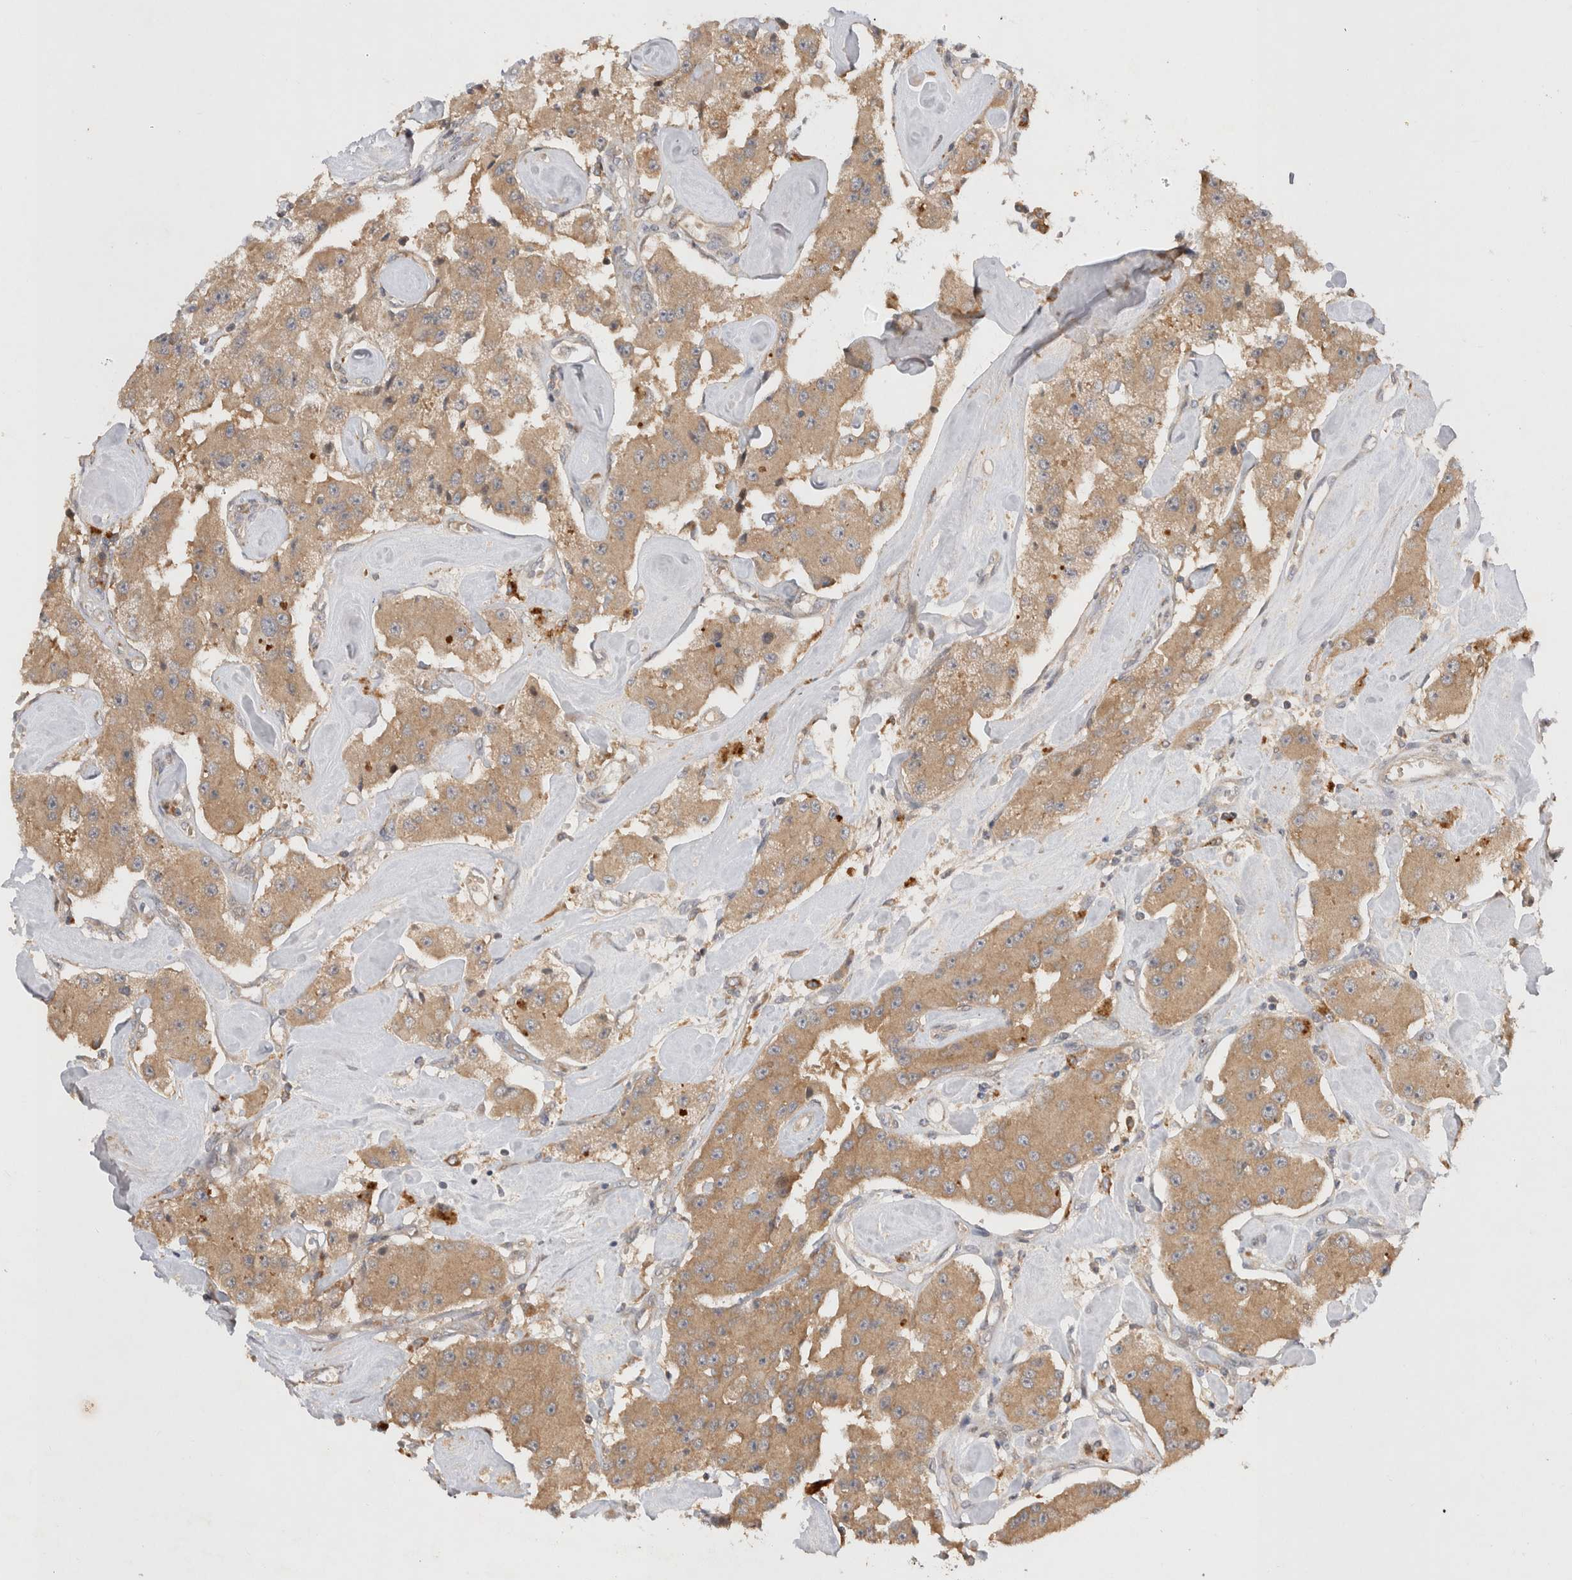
{"staining": {"intensity": "weak", "quantity": ">75%", "location": "cytoplasmic/membranous"}, "tissue": "carcinoid", "cell_type": "Tumor cells", "image_type": "cancer", "snomed": [{"axis": "morphology", "description": "Carcinoid, malignant, NOS"}, {"axis": "topography", "description": "Pancreas"}], "caption": "Malignant carcinoid stained with a brown dye shows weak cytoplasmic/membranous positive staining in about >75% of tumor cells.", "gene": "HTT", "patient": {"sex": "male", "age": 41}}